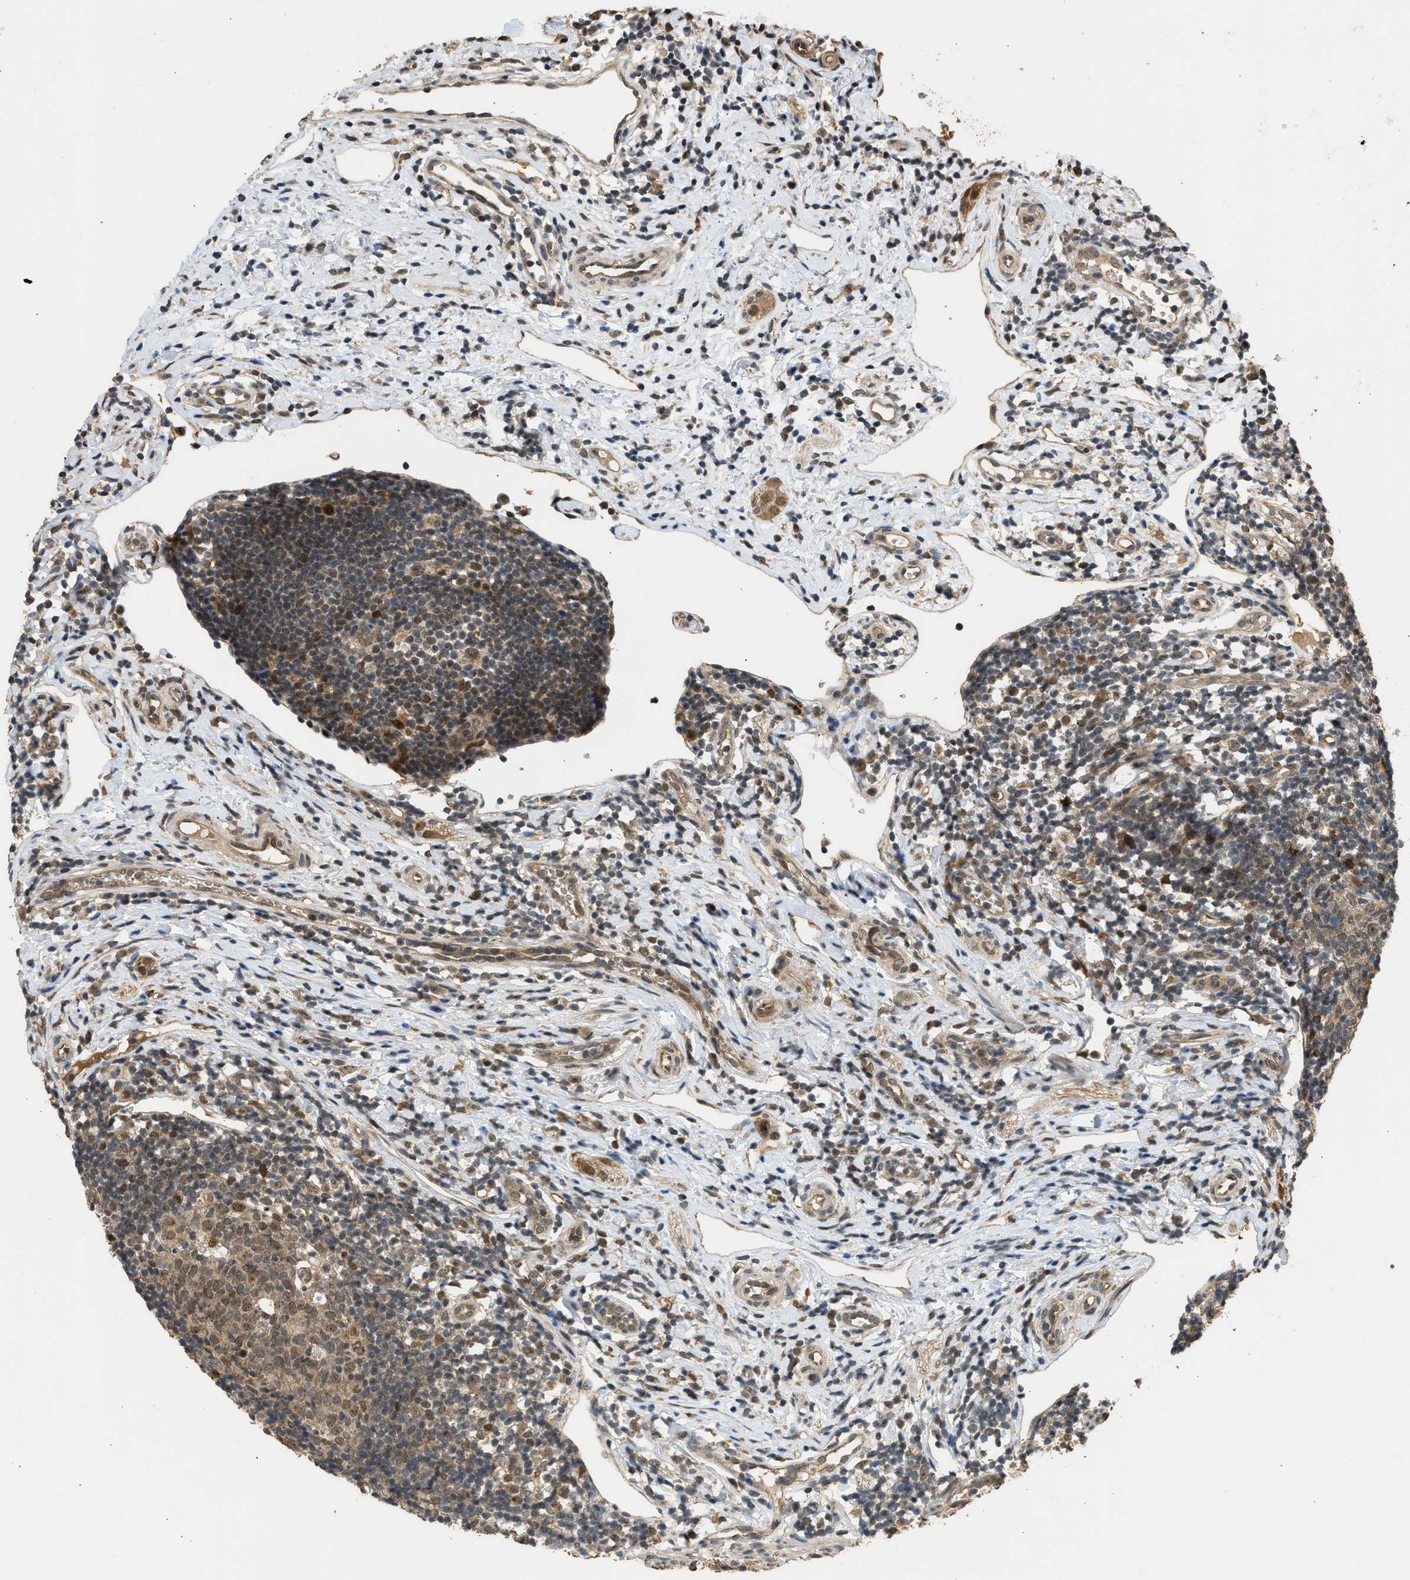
{"staining": {"intensity": "moderate", "quantity": ">75%", "location": "cytoplasmic/membranous,nuclear"}, "tissue": "appendix", "cell_type": "Glandular cells", "image_type": "normal", "snomed": [{"axis": "morphology", "description": "Normal tissue, NOS"}, {"axis": "topography", "description": "Appendix"}], "caption": "The photomicrograph shows immunohistochemical staining of normal appendix. There is moderate cytoplasmic/membranous,nuclear staining is identified in about >75% of glandular cells.", "gene": "GET1", "patient": {"sex": "female", "age": 20}}